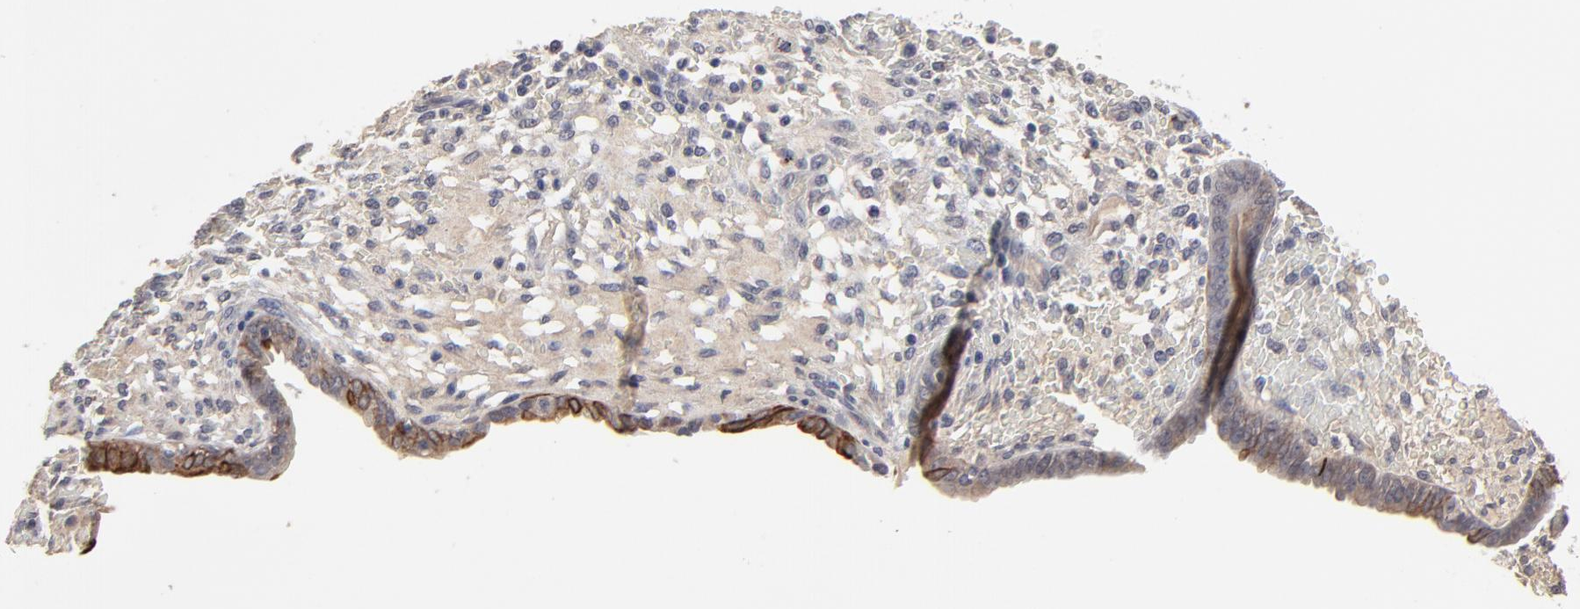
{"staining": {"intensity": "negative", "quantity": "none", "location": "none"}, "tissue": "endometrium", "cell_type": "Cells in endometrial stroma", "image_type": "normal", "snomed": [{"axis": "morphology", "description": "Normal tissue, NOS"}, {"axis": "topography", "description": "Endometrium"}], "caption": "An immunohistochemistry photomicrograph of normal endometrium is shown. There is no staining in cells in endometrial stroma of endometrium.", "gene": "FAM199X", "patient": {"sex": "female", "age": 42}}